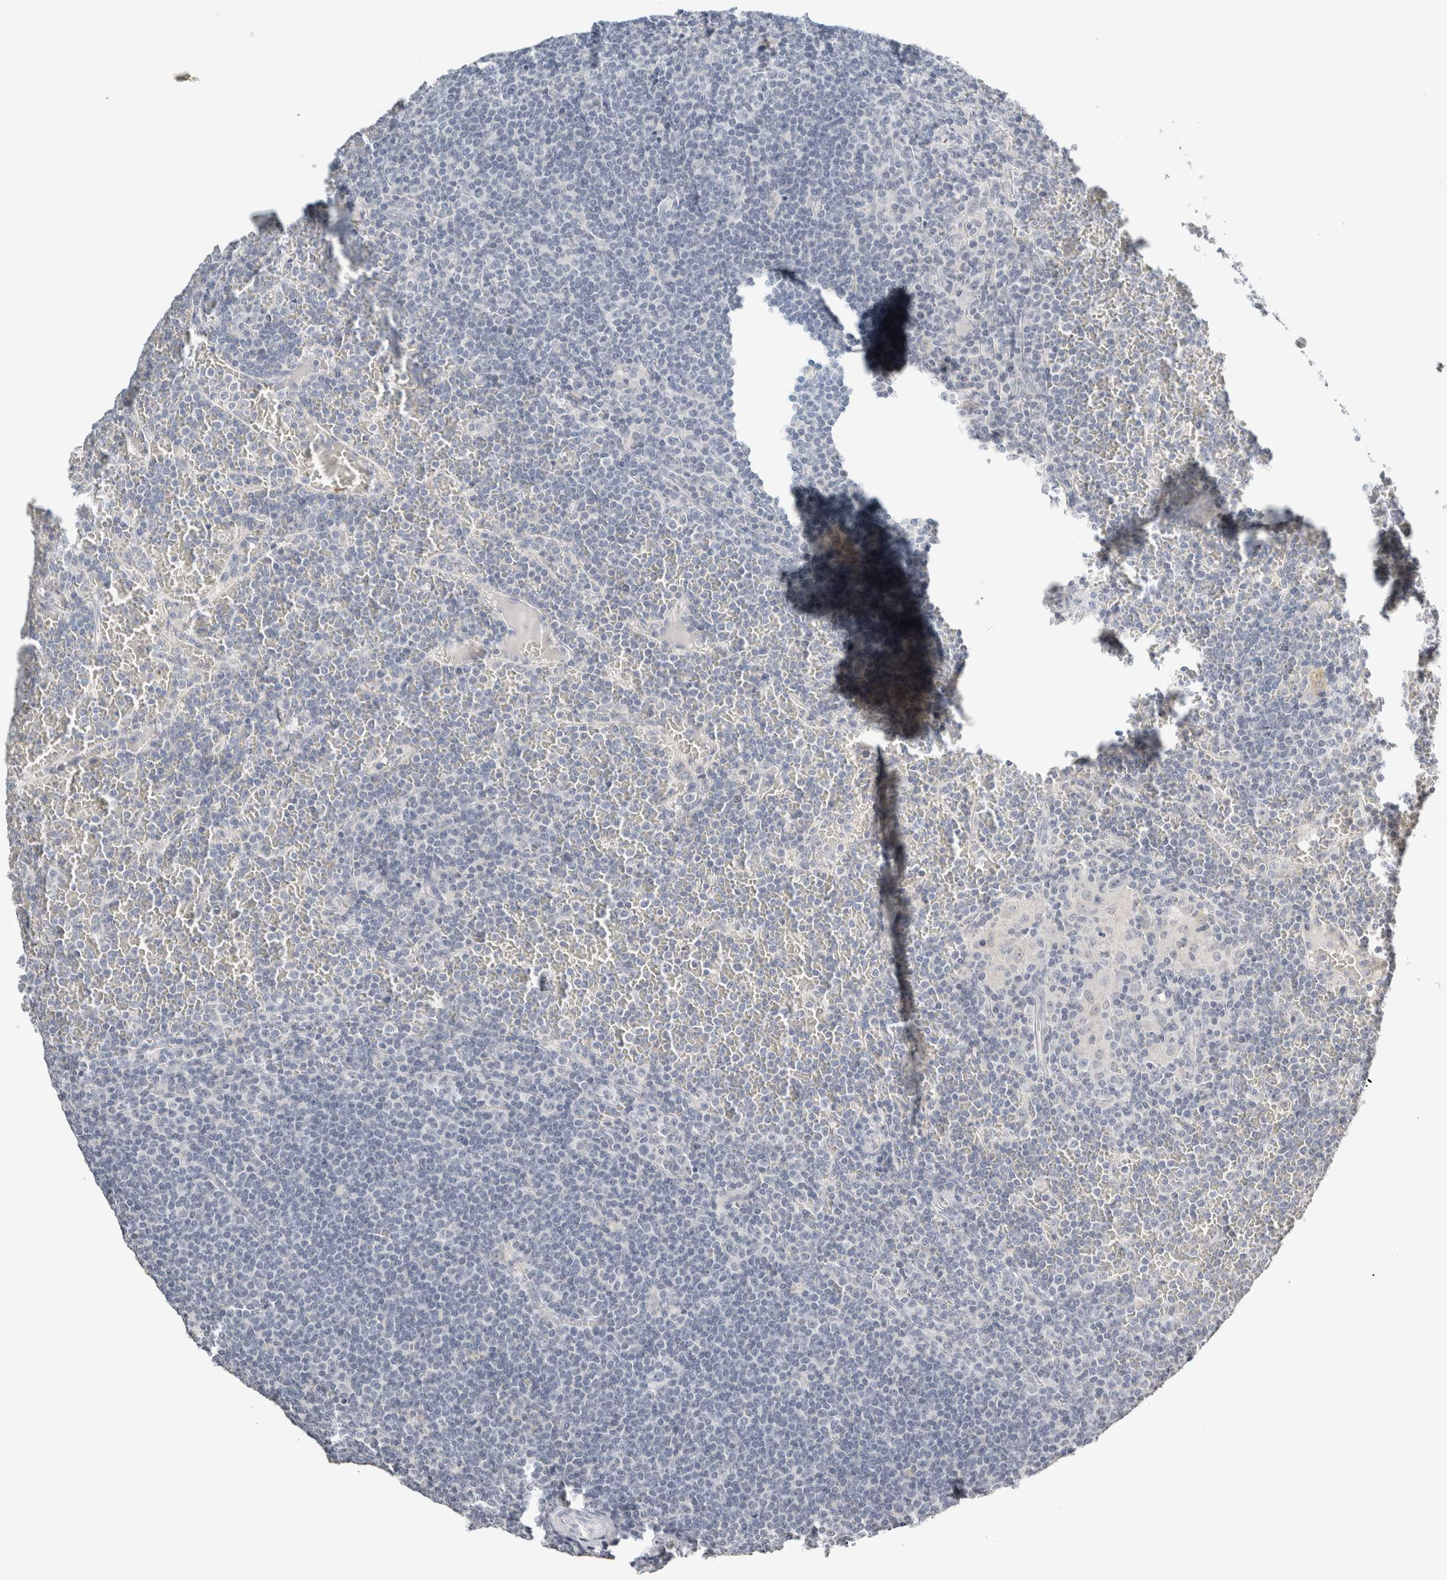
{"staining": {"intensity": "negative", "quantity": "none", "location": "none"}, "tissue": "lymphoma", "cell_type": "Tumor cells", "image_type": "cancer", "snomed": [{"axis": "morphology", "description": "Malignant lymphoma, non-Hodgkin's type, Low grade"}, {"axis": "topography", "description": "Spleen"}], "caption": "High power microscopy micrograph of an IHC image of lymphoma, revealing no significant expression in tumor cells.", "gene": "CRAT", "patient": {"sex": "female", "age": 19}}